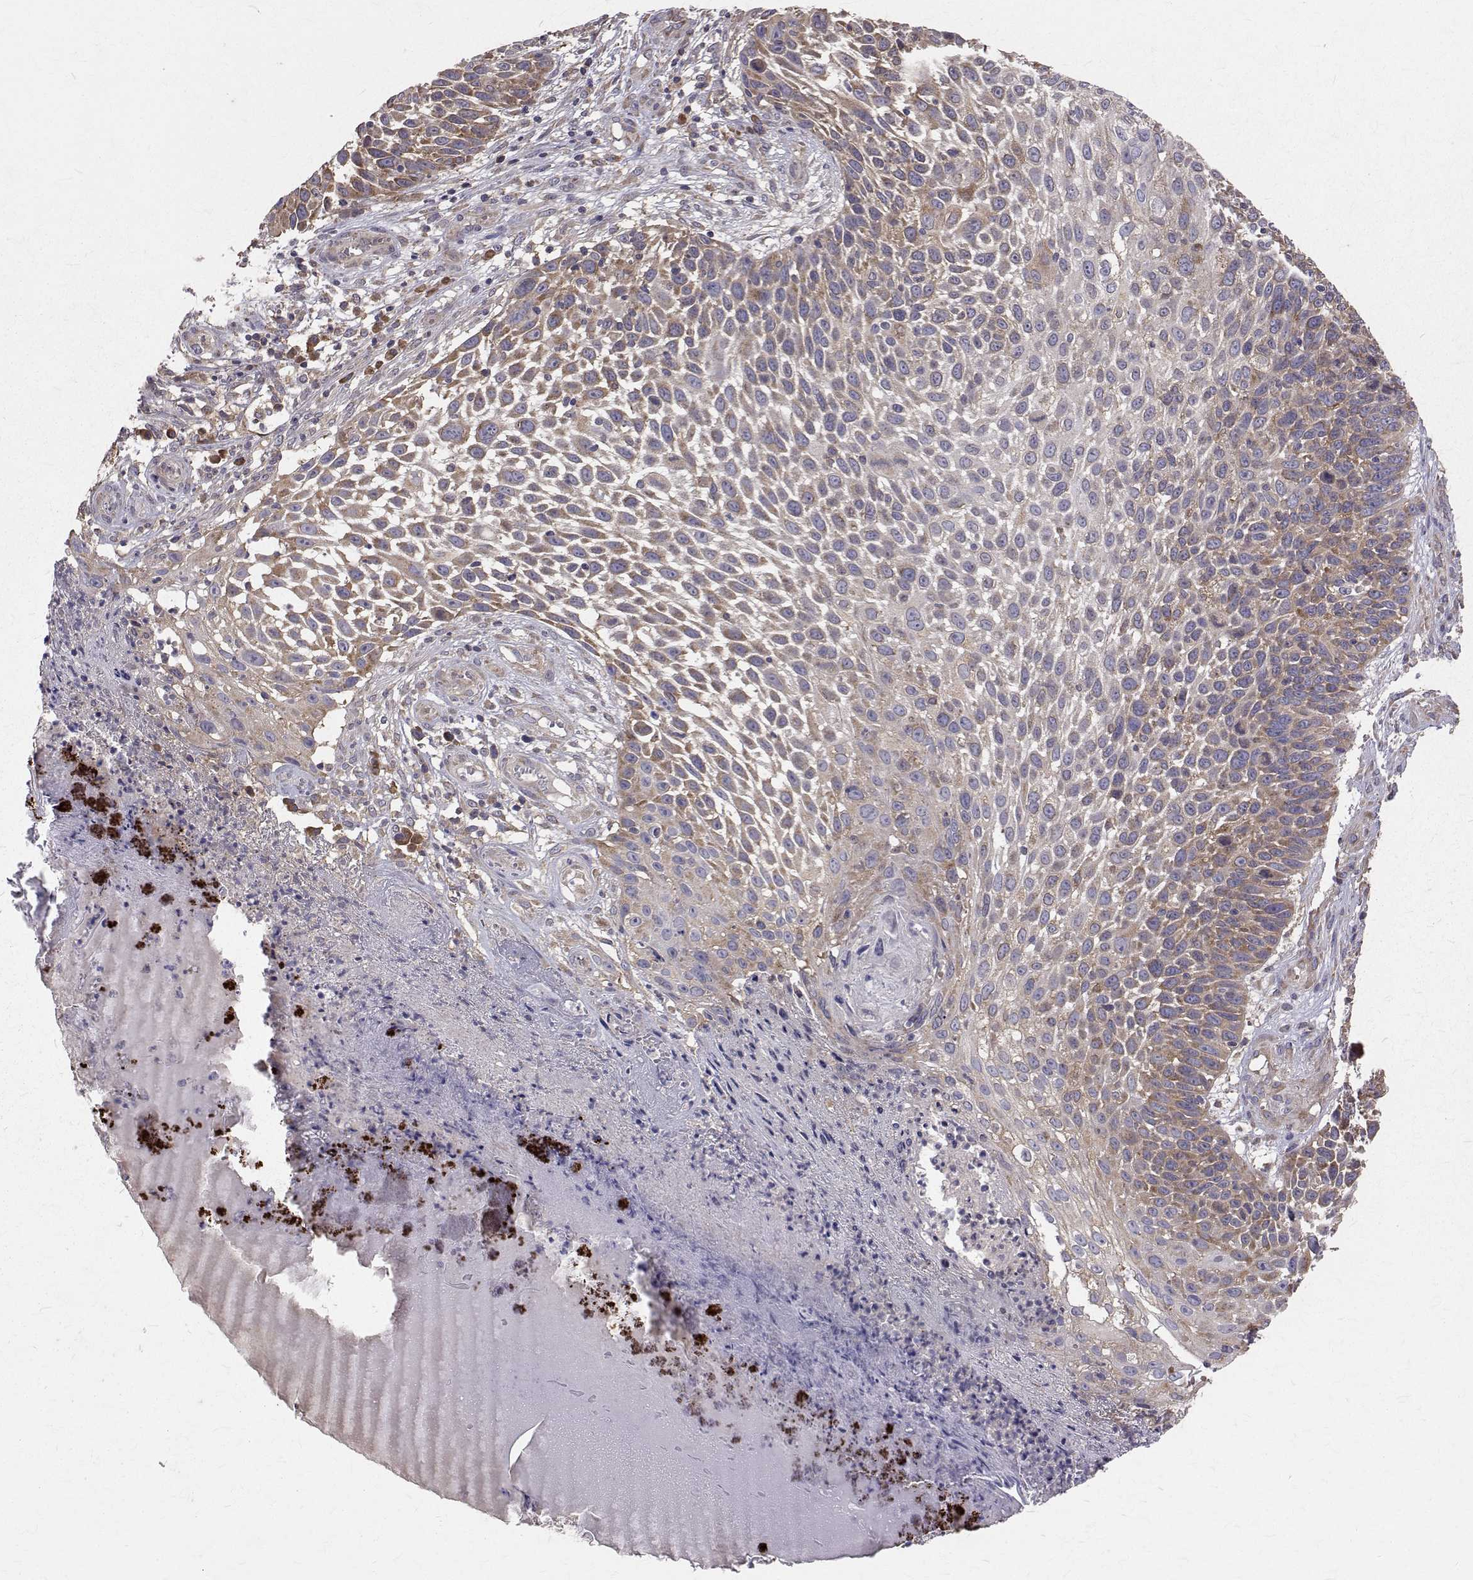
{"staining": {"intensity": "moderate", "quantity": "25%-75%", "location": "cytoplasmic/membranous"}, "tissue": "skin cancer", "cell_type": "Tumor cells", "image_type": "cancer", "snomed": [{"axis": "morphology", "description": "Squamous cell carcinoma, NOS"}, {"axis": "topography", "description": "Skin"}], "caption": "IHC image of neoplastic tissue: human skin squamous cell carcinoma stained using immunohistochemistry (IHC) exhibits medium levels of moderate protein expression localized specifically in the cytoplasmic/membranous of tumor cells, appearing as a cytoplasmic/membranous brown color.", "gene": "FARSB", "patient": {"sex": "male", "age": 92}}